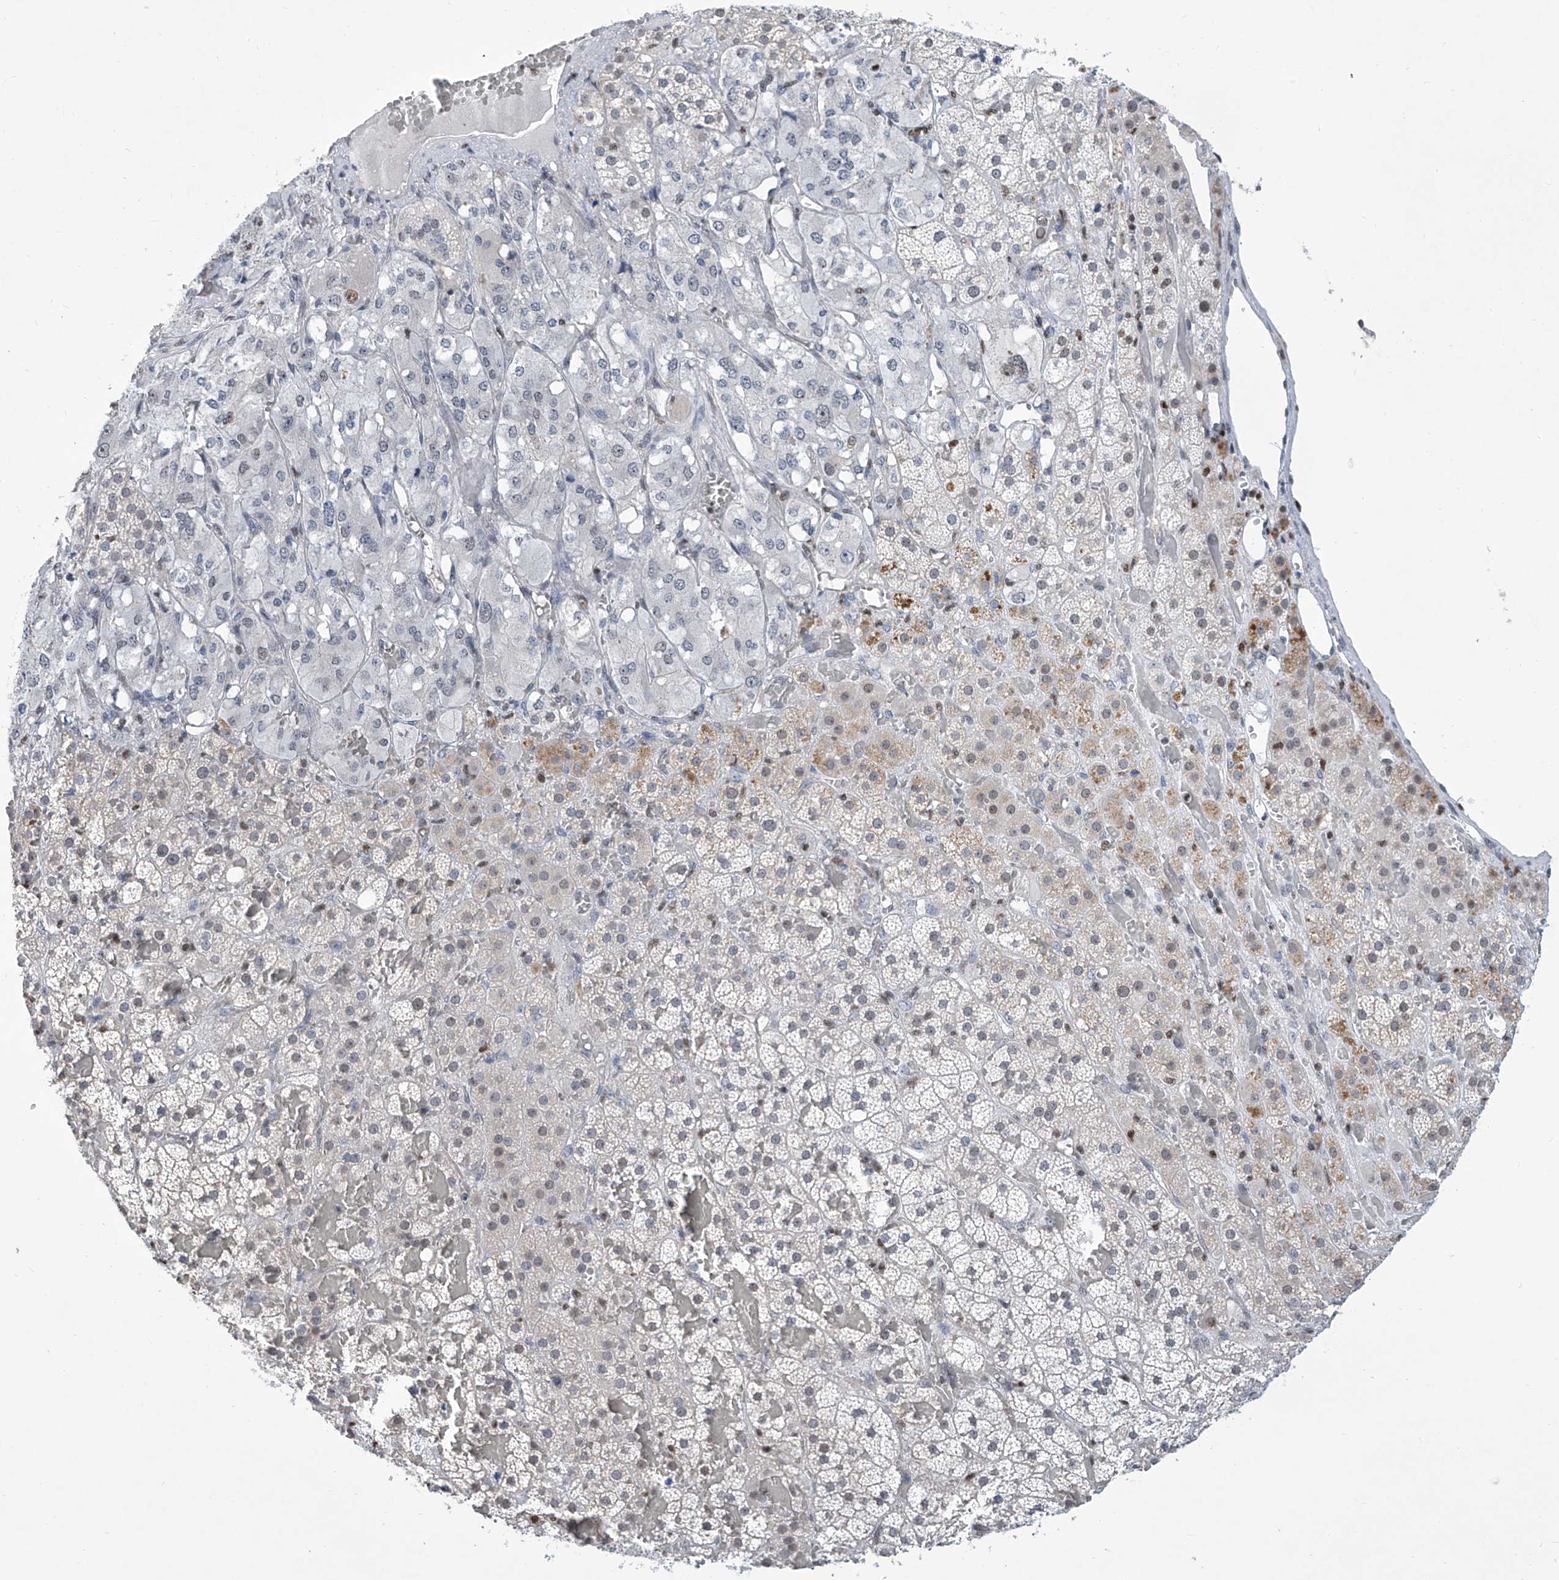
{"staining": {"intensity": "weak", "quantity": "25%-75%", "location": "nuclear"}, "tissue": "adrenal gland", "cell_type": "Glandular cells", "image_type": "normal", "snomed": [{"axis": "morphology", "description": "Normal tissue, NOS"}, {"axis": "topography", "description": "Adrenal gland"}], "caption": "Brown immunohistochemical staining in benign adrenal gland displays weak nuclear staining in about 25%-75% of glandular cells.", "gene": "SREBF2", "patient": {"sex": "female", "age": 59}}